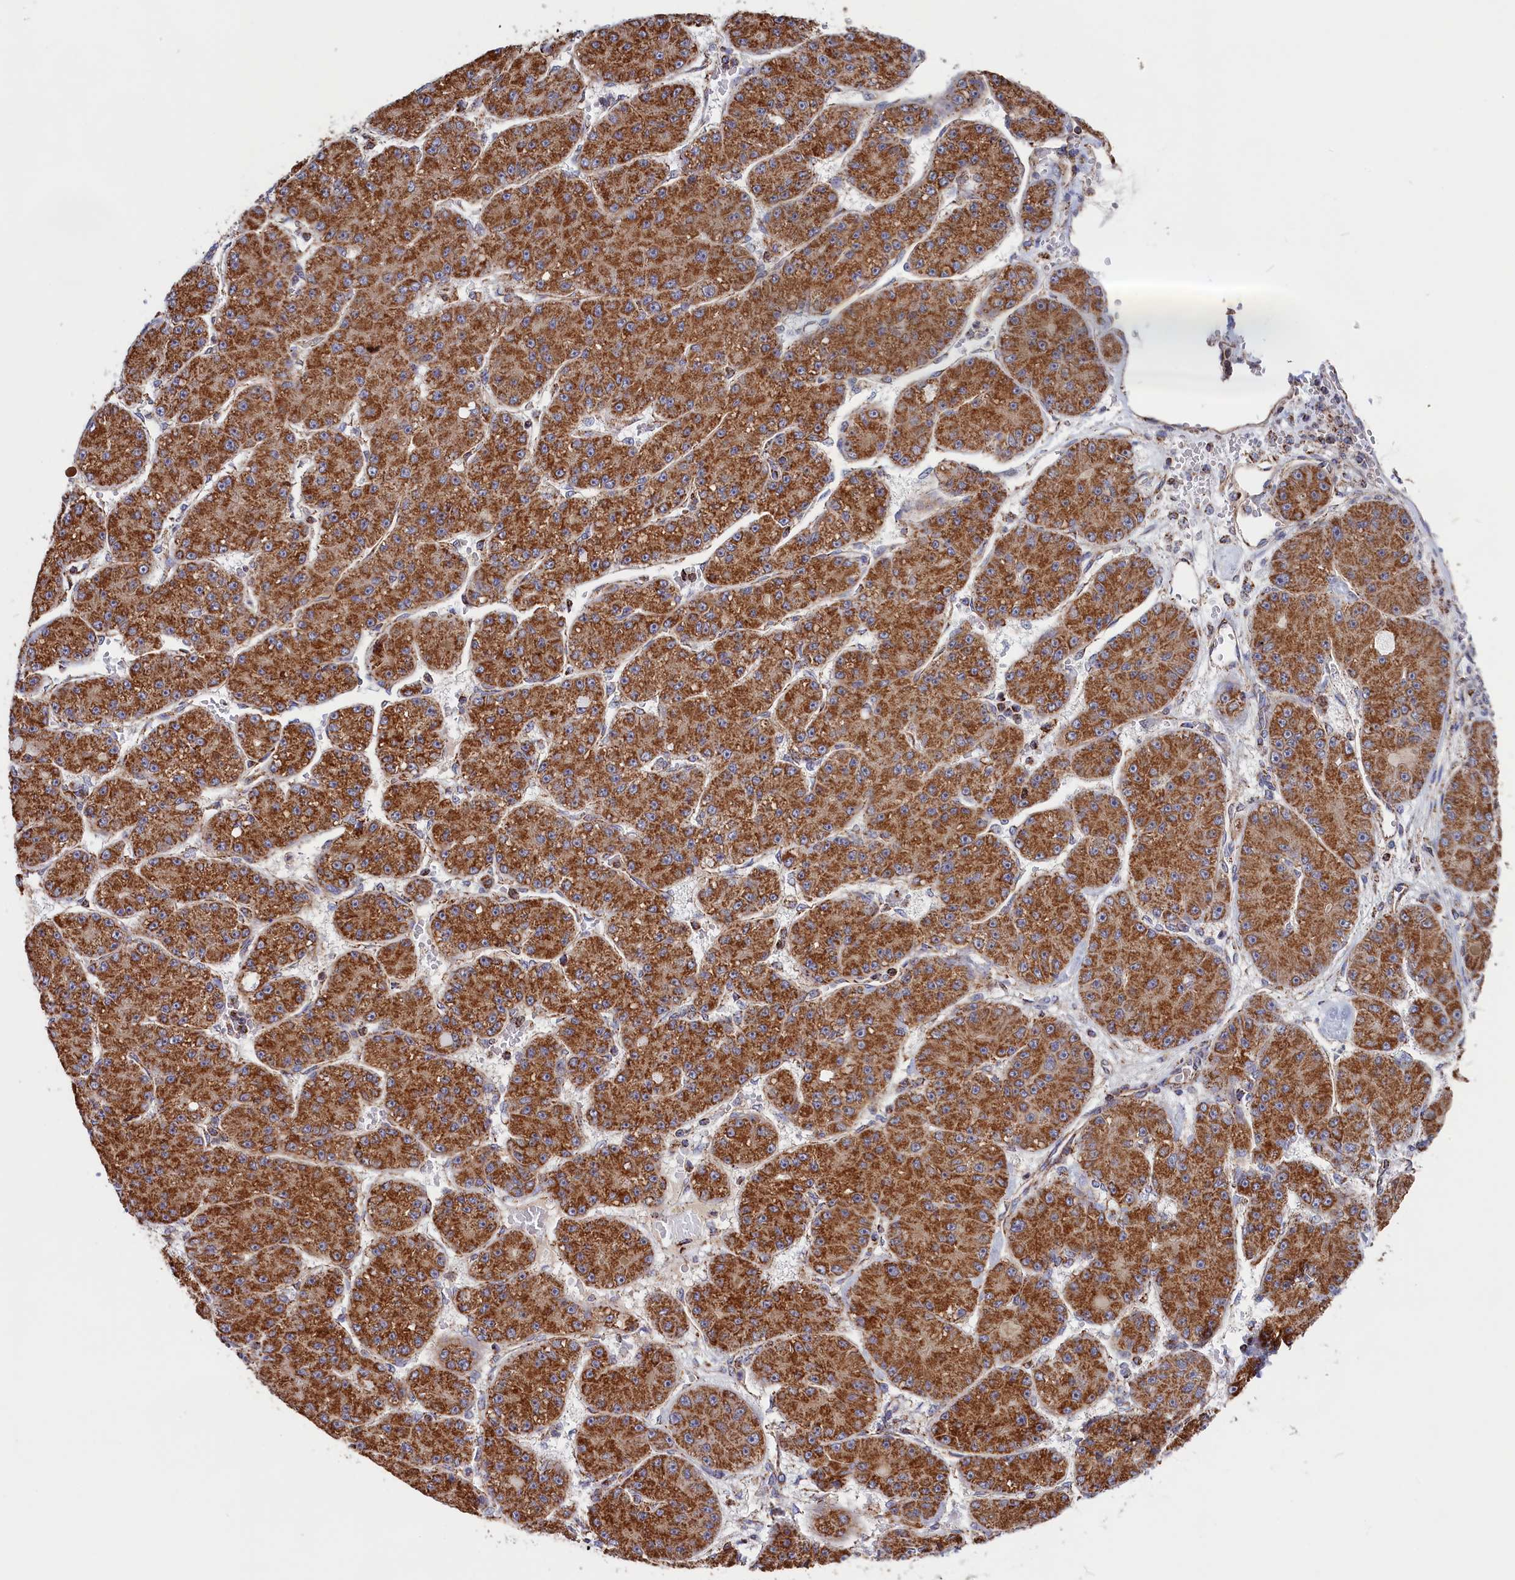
{"staining": {"intensity": "strong", "quantity": ">75%", "location": "cytoplasmic/membranous"}, "tissue": "liver cancer", "cell_type": "Tumor cells", "image_type": "cancer", "snomed": [{"axis": "morphology", "description": "Carcinoma, Hepatocellular, NOS"}, {"axis": "topography", "description": "Liver"}], "caption": "Human liver hepatocellular carcinoma stained with a brown dye reveals strong cytoplasmic/membranous positive positivity in approximately >75% of tumor cells.", "gene": "MACROD1", "patient": {"sex": "male", "age": 67}}